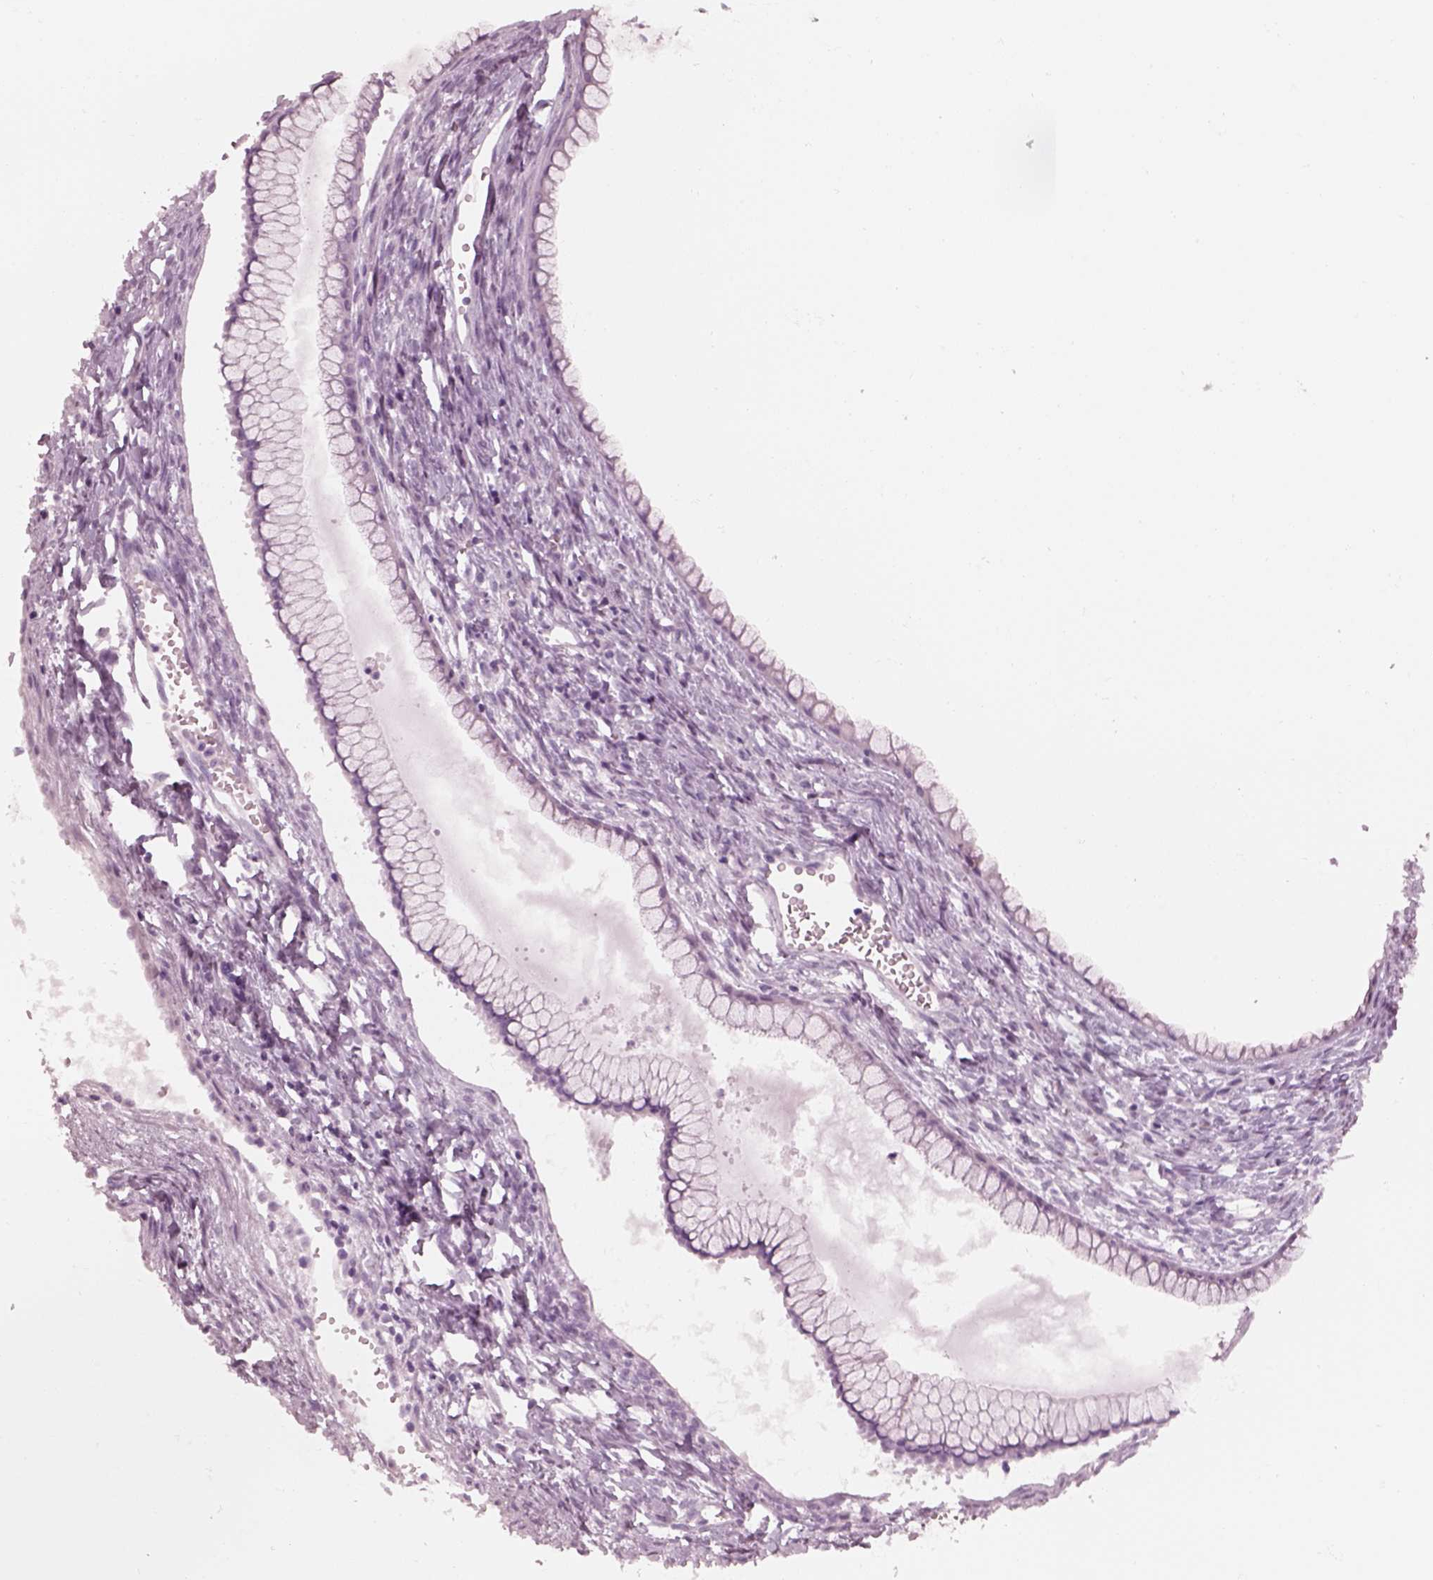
{"staining": {"intensity": "negative", "quantity": "none", "location": "none"}, "tissue": "ovarian cancer", "cell_type": "Tumor cells", "image_type": "cancer", "snomed": [{"axis": "morphology", "description": "Cystadenocarcinoma, mucinous, NOS"}, {"axis": "topography", "description": "Ovary"}], "caption": "Mucinous cystadenocarcinoma (ovarian) stained for a protein using IHC shows no expression tumor cells.", "gene": "KRTAP24-1", "patient": {"sex": "female", "age": 41}}